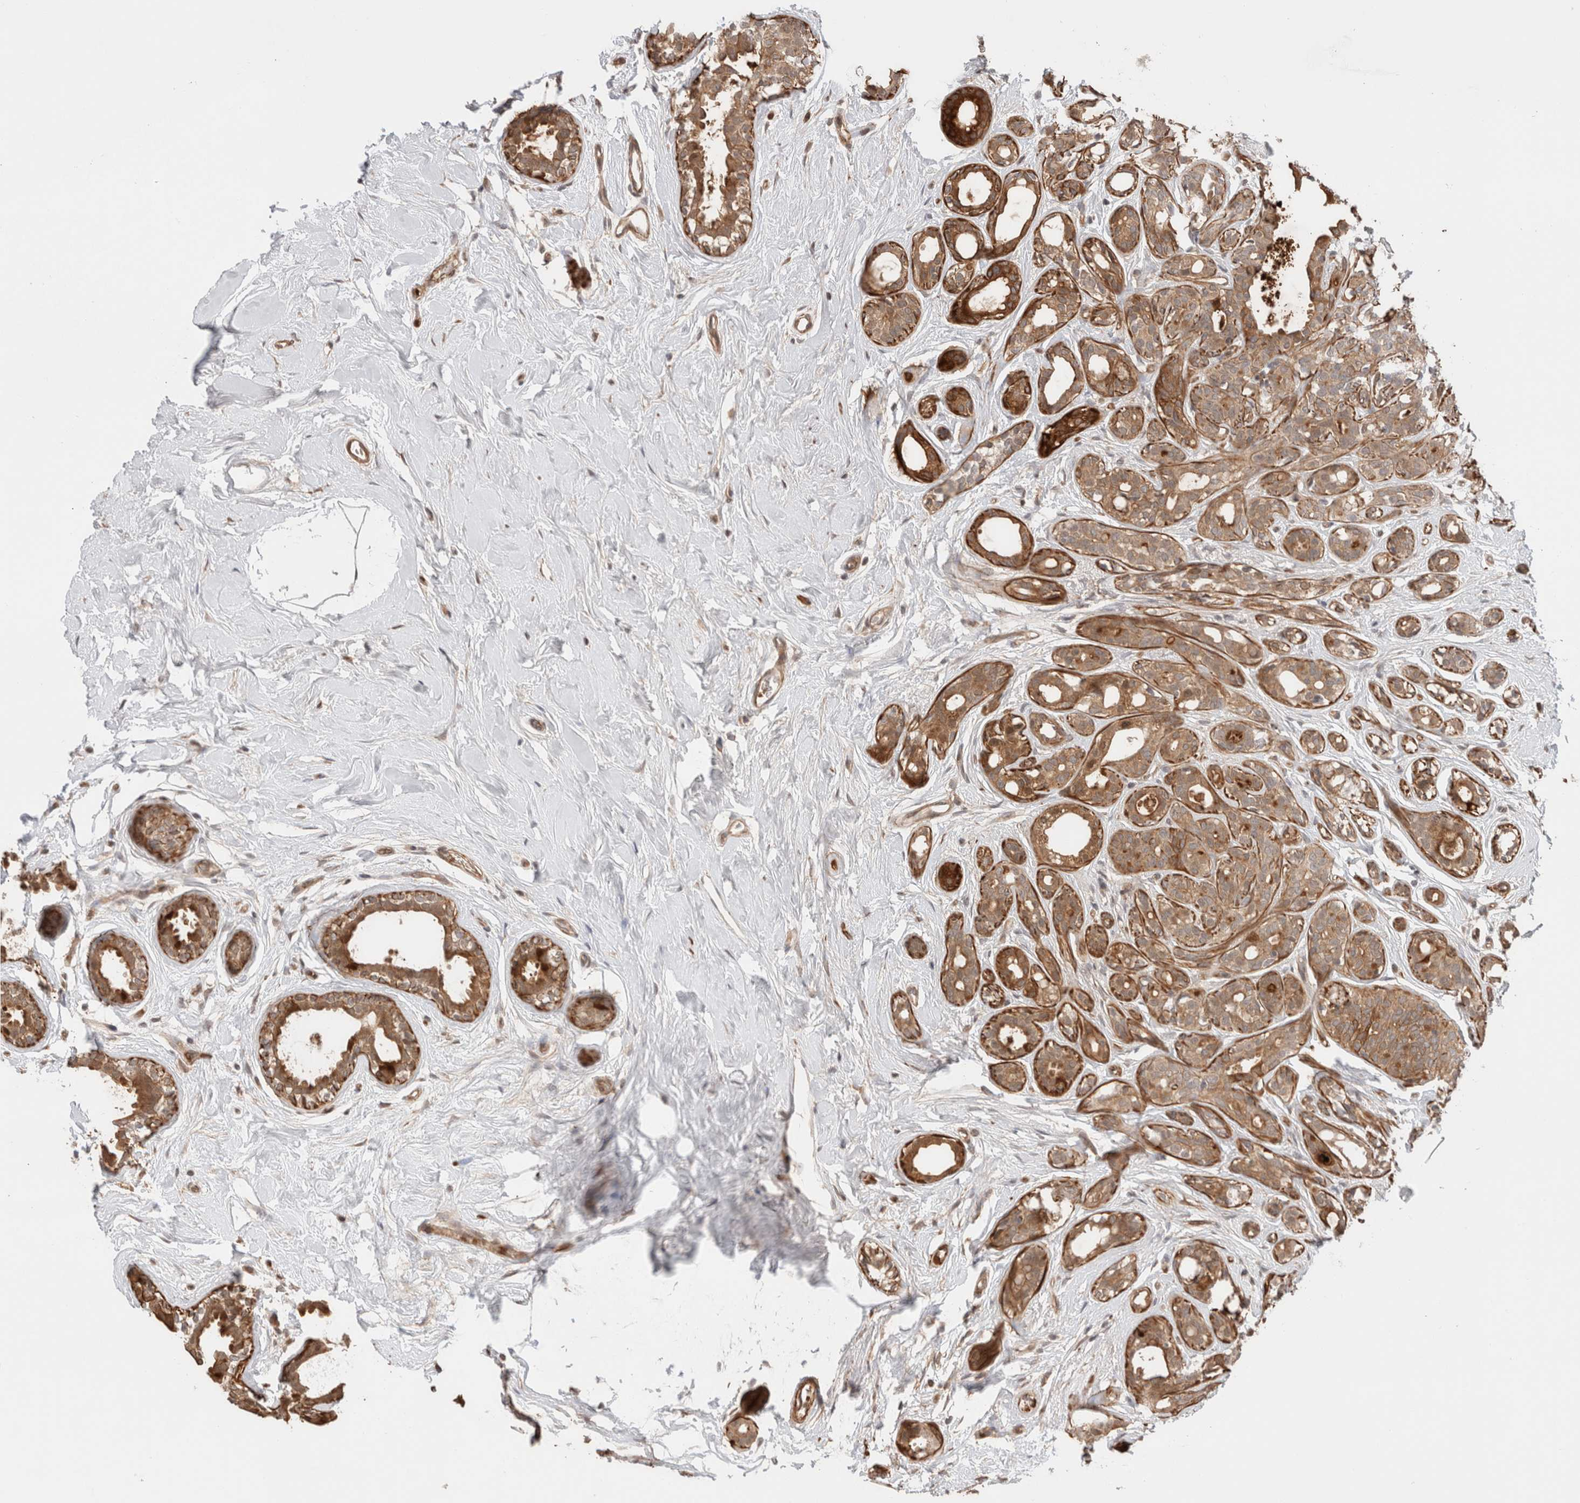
{"staining": {"intensity": "moderate", "quantity": ">75%", "location": "cytoplasmic/membranous"}, "tissue": "breast cancer", "cell_type": "Tumor cells", "image_type": "cancer", "snomed": [{"axis": "morphology", "description": "Duct carcinoma"}, {"axis": "topography", "description": "Breast"}], "caption": "About >75% of tumor cells in human breast cancer reveal moderate cytoplasmic/membranous protein positivity as visualized by brown immunohistochemical staining.", "gene": "ZNF649", "patient": {"sex": "female", "age": 55}}